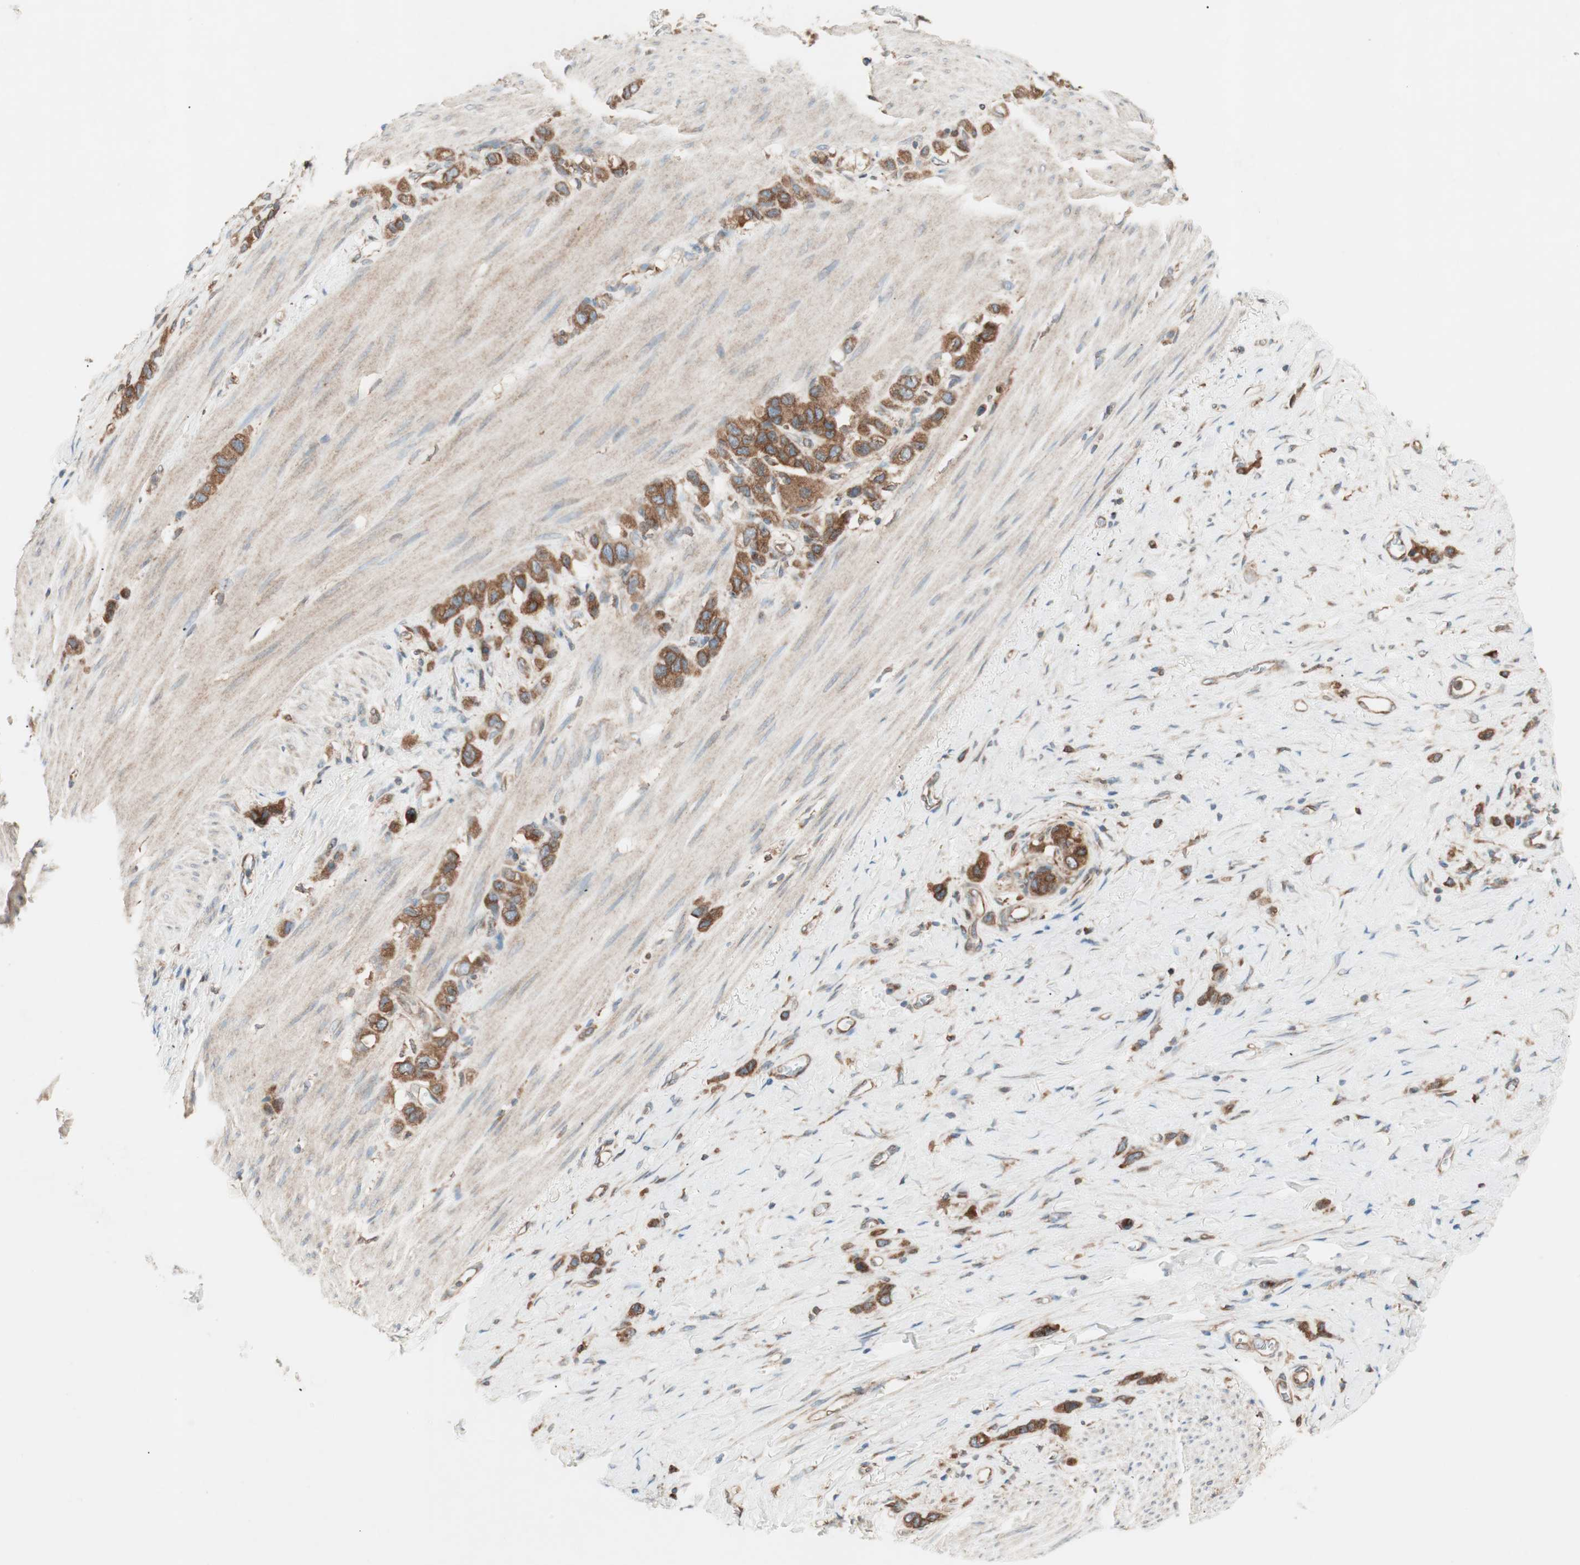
{"staining": {"intensity": "strong", "quantity": ">75%", "location": "cytoplasmic/membranous"}, "tissue": "stomach cancer", "cell_type": "Tumor cells", "image_type": "cancer", "snomed": [{"axis": "morphology", "description": "Normal tissue, NOS"}, {"axis": "morphology", "description": "Adenocarcinoma, NOS"}, {"axis": "morphology", "description": "Adenocarcinoma, High grade"}, {"axis": "topography", "description": "Stomach, upper"}, {"axis": "topography", "description": "Stomach"}], "caption": "DAB (3,3'-diaminobenzidine) immunohistochemical staining of human stomach cancer displays strong cytoplasmic/membranous protein expression in about >75% of tumor cells.", "gene": "RAB5A", "patient": {"sex": "female", "age": 65}}